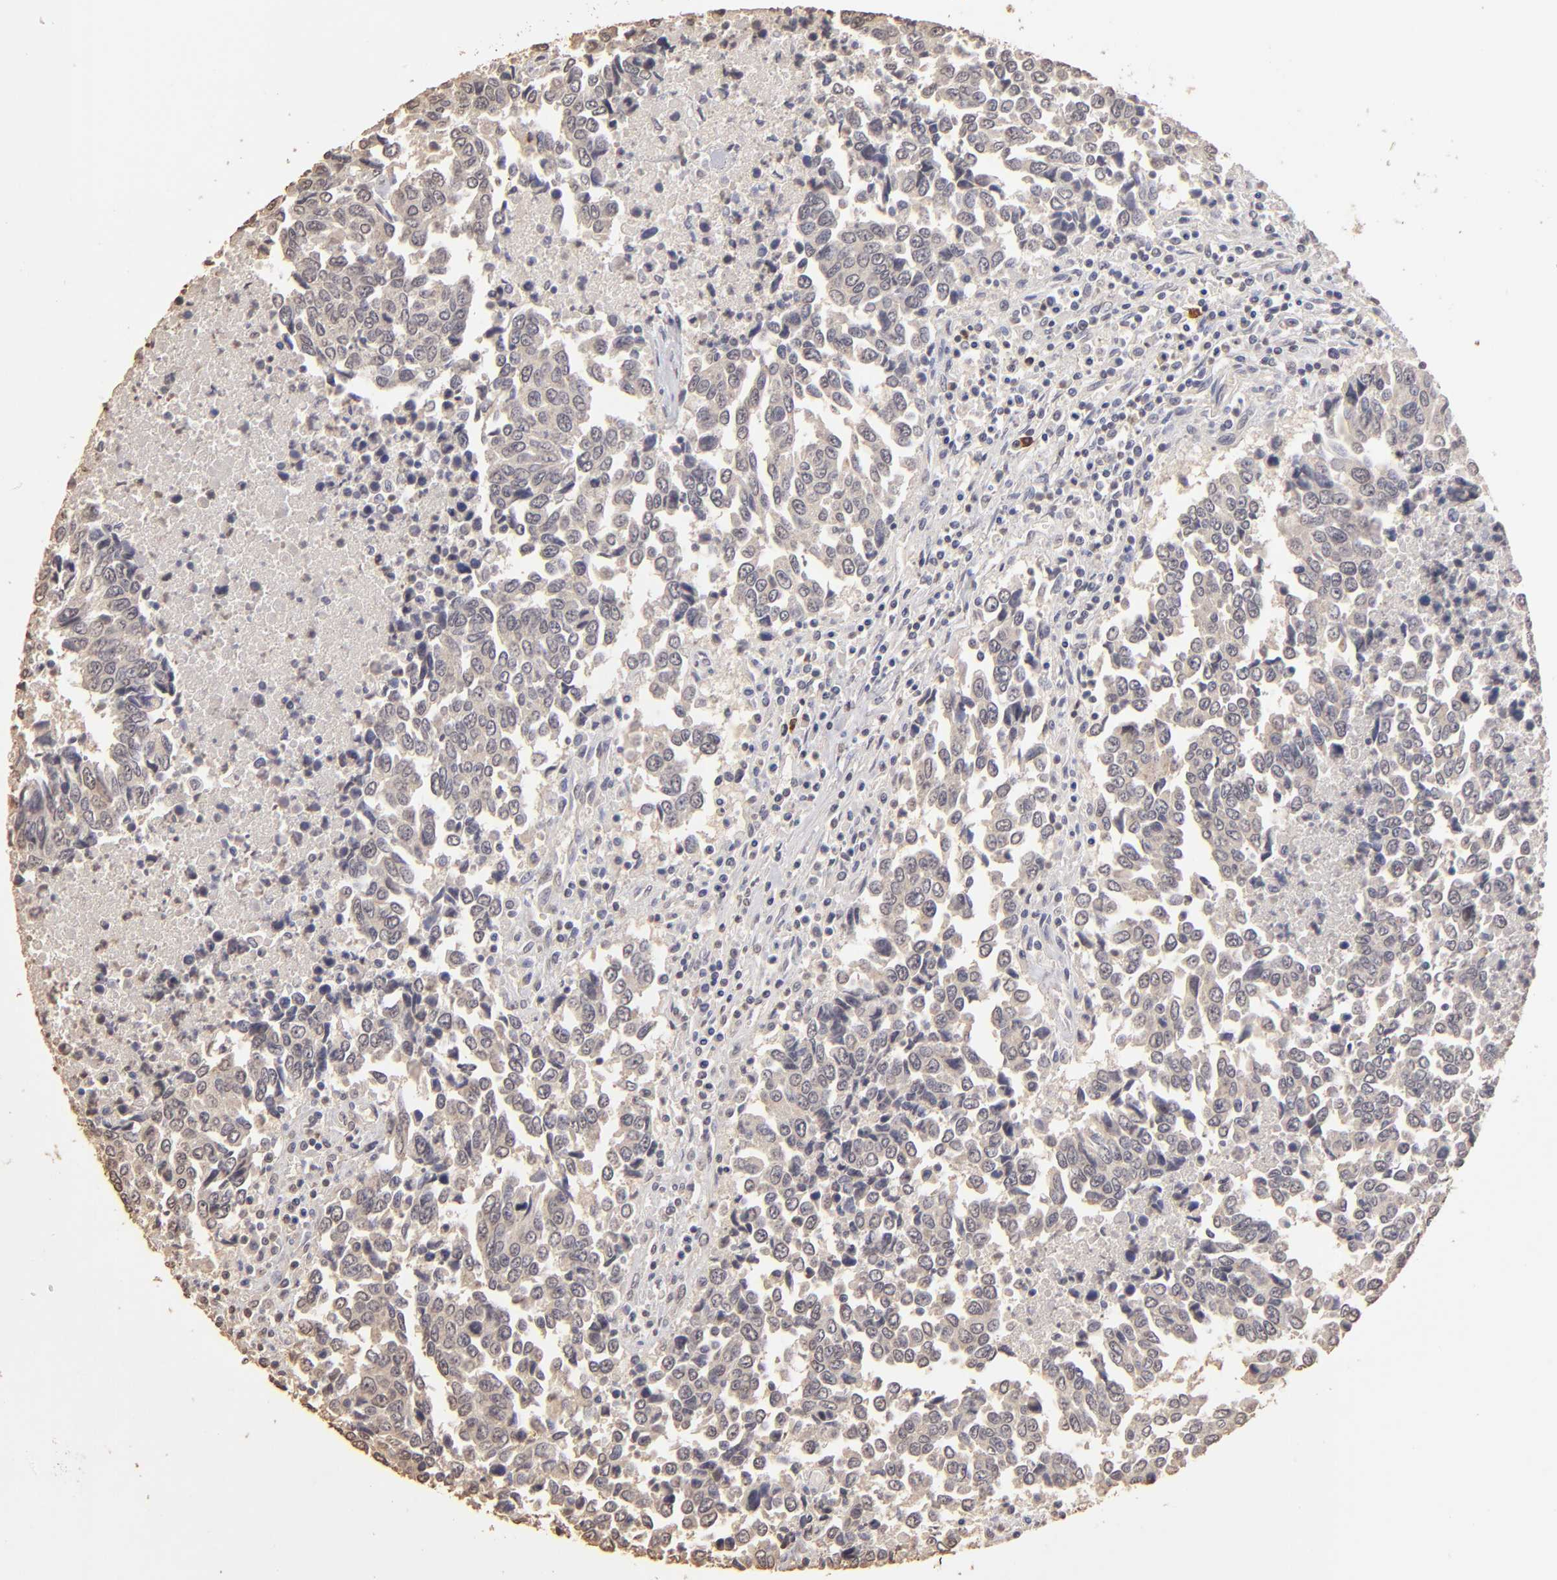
{"staining": {"intensity": "weak", "quantity": "25%-75%", "location": "cytoplasmic/membranous,nuclear"}, "tissue": "urothelial cancer", "cell_type": "Tumor cells", "image_type": "cancer", "snomed": [{"axis": "morphology", "description": "Urothelial carcinoma, High grade"}, {"axis": "topography", "description": "Urinary bladder"}], "caption": "A high-resolution image shows IHC staining of urothelial carcinoma (high-grade), which reveals weak cytoplasmic/membranous and nuclear expression in approximately 25%-75% of tumor cells.", "gene": "OPHN1", "patient": {"sex": "male", "age": 86}}